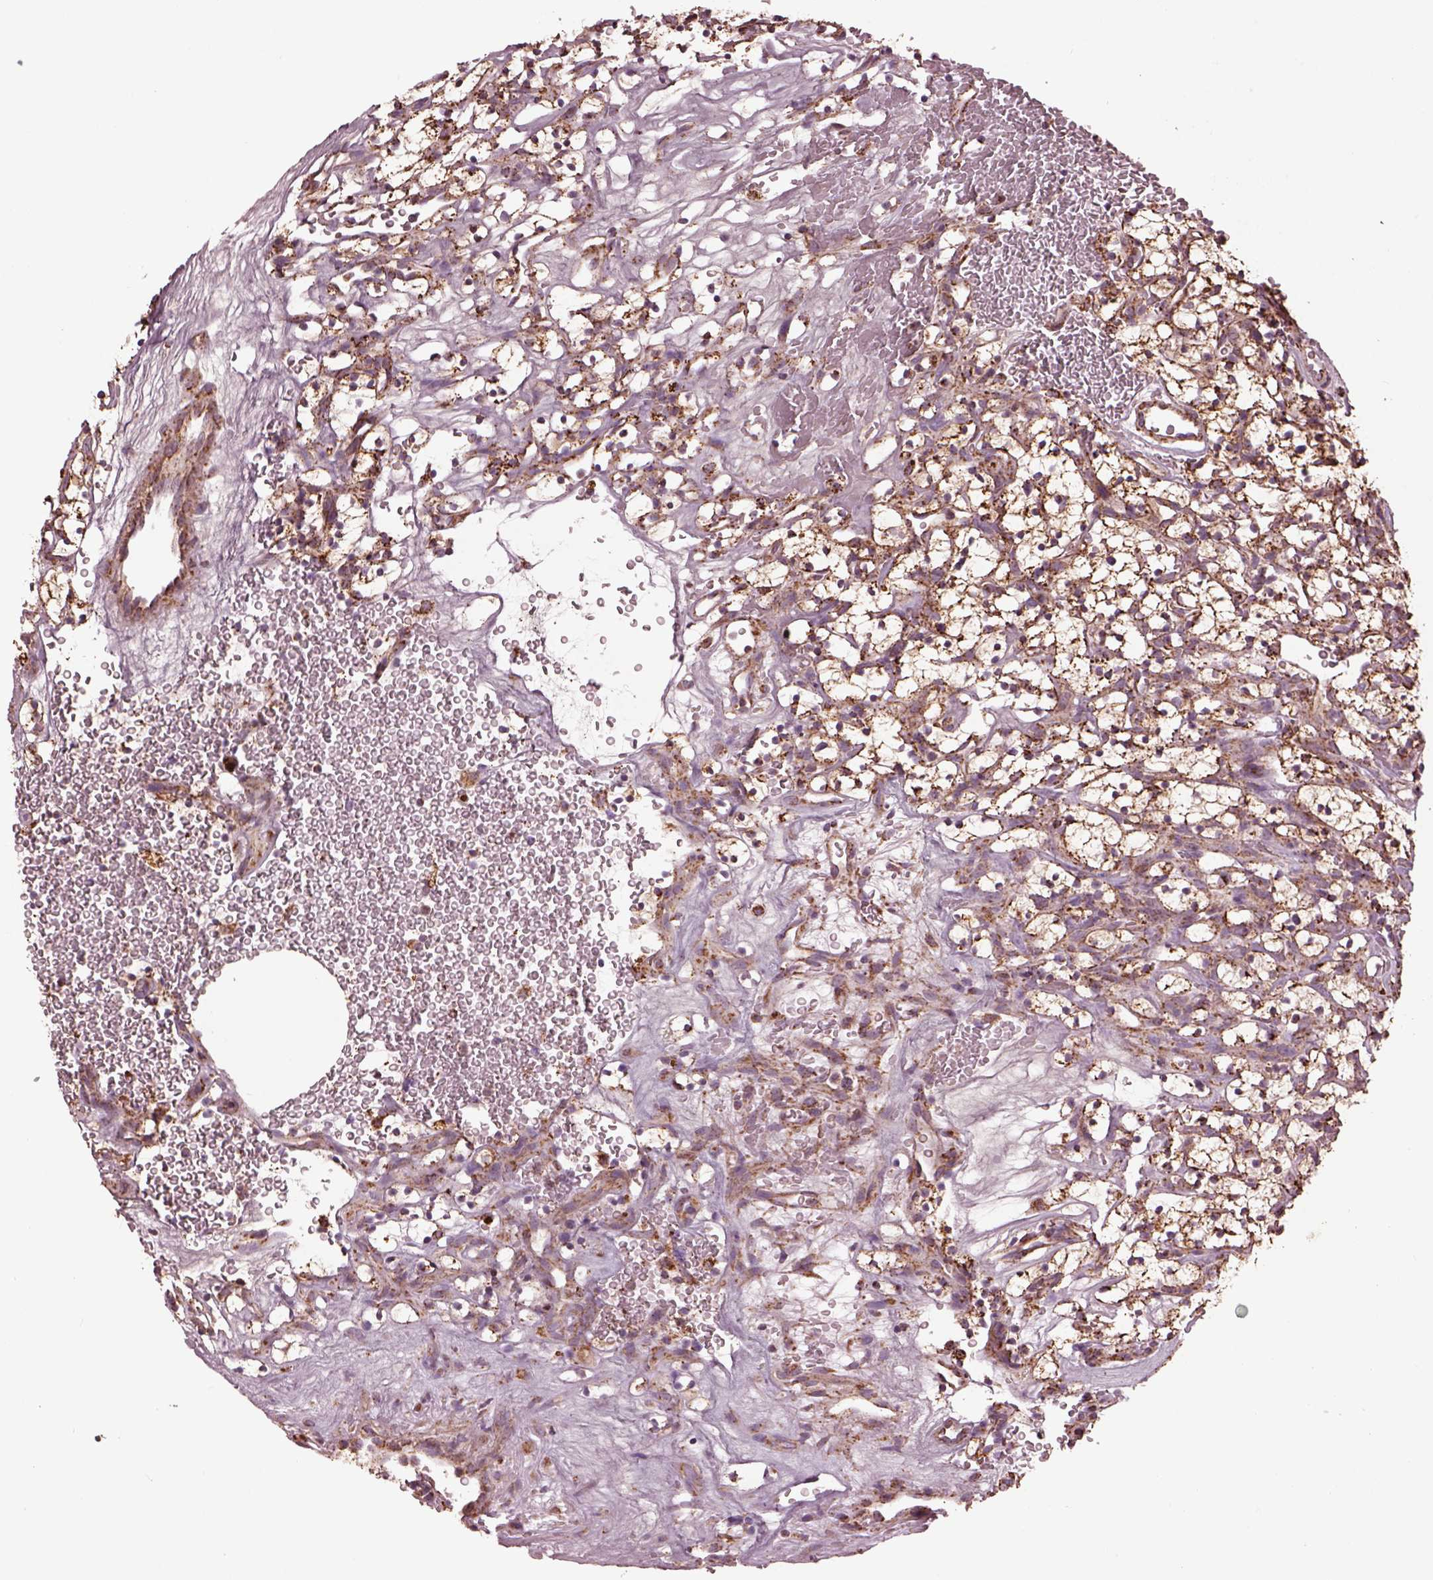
{"staining": {"intensity": "weak", "quantity": ">75%", "location": "cytoplasmic/membranous"}, "tissue": "renal cancer", "cell_type": "Tumor cells", "image_type": "cancer", "snomed": [{"axis": "morphology", "description": "Adenocarcinoma, NOS"}, {"axis": "topography", "description": "Kidney"}], "caption": "Immunohistochemical staining of human renal cancer exhibits low levels of weak cytoplasmic/membranous staining in approximately >75% of tumor cells. (Stains: DAB in brown, nuclei in blue, Microscopy: brightfield microscopy at high magnification).", "gene": "TMEM254", "patient": {"sex": "female", "age": 64}}